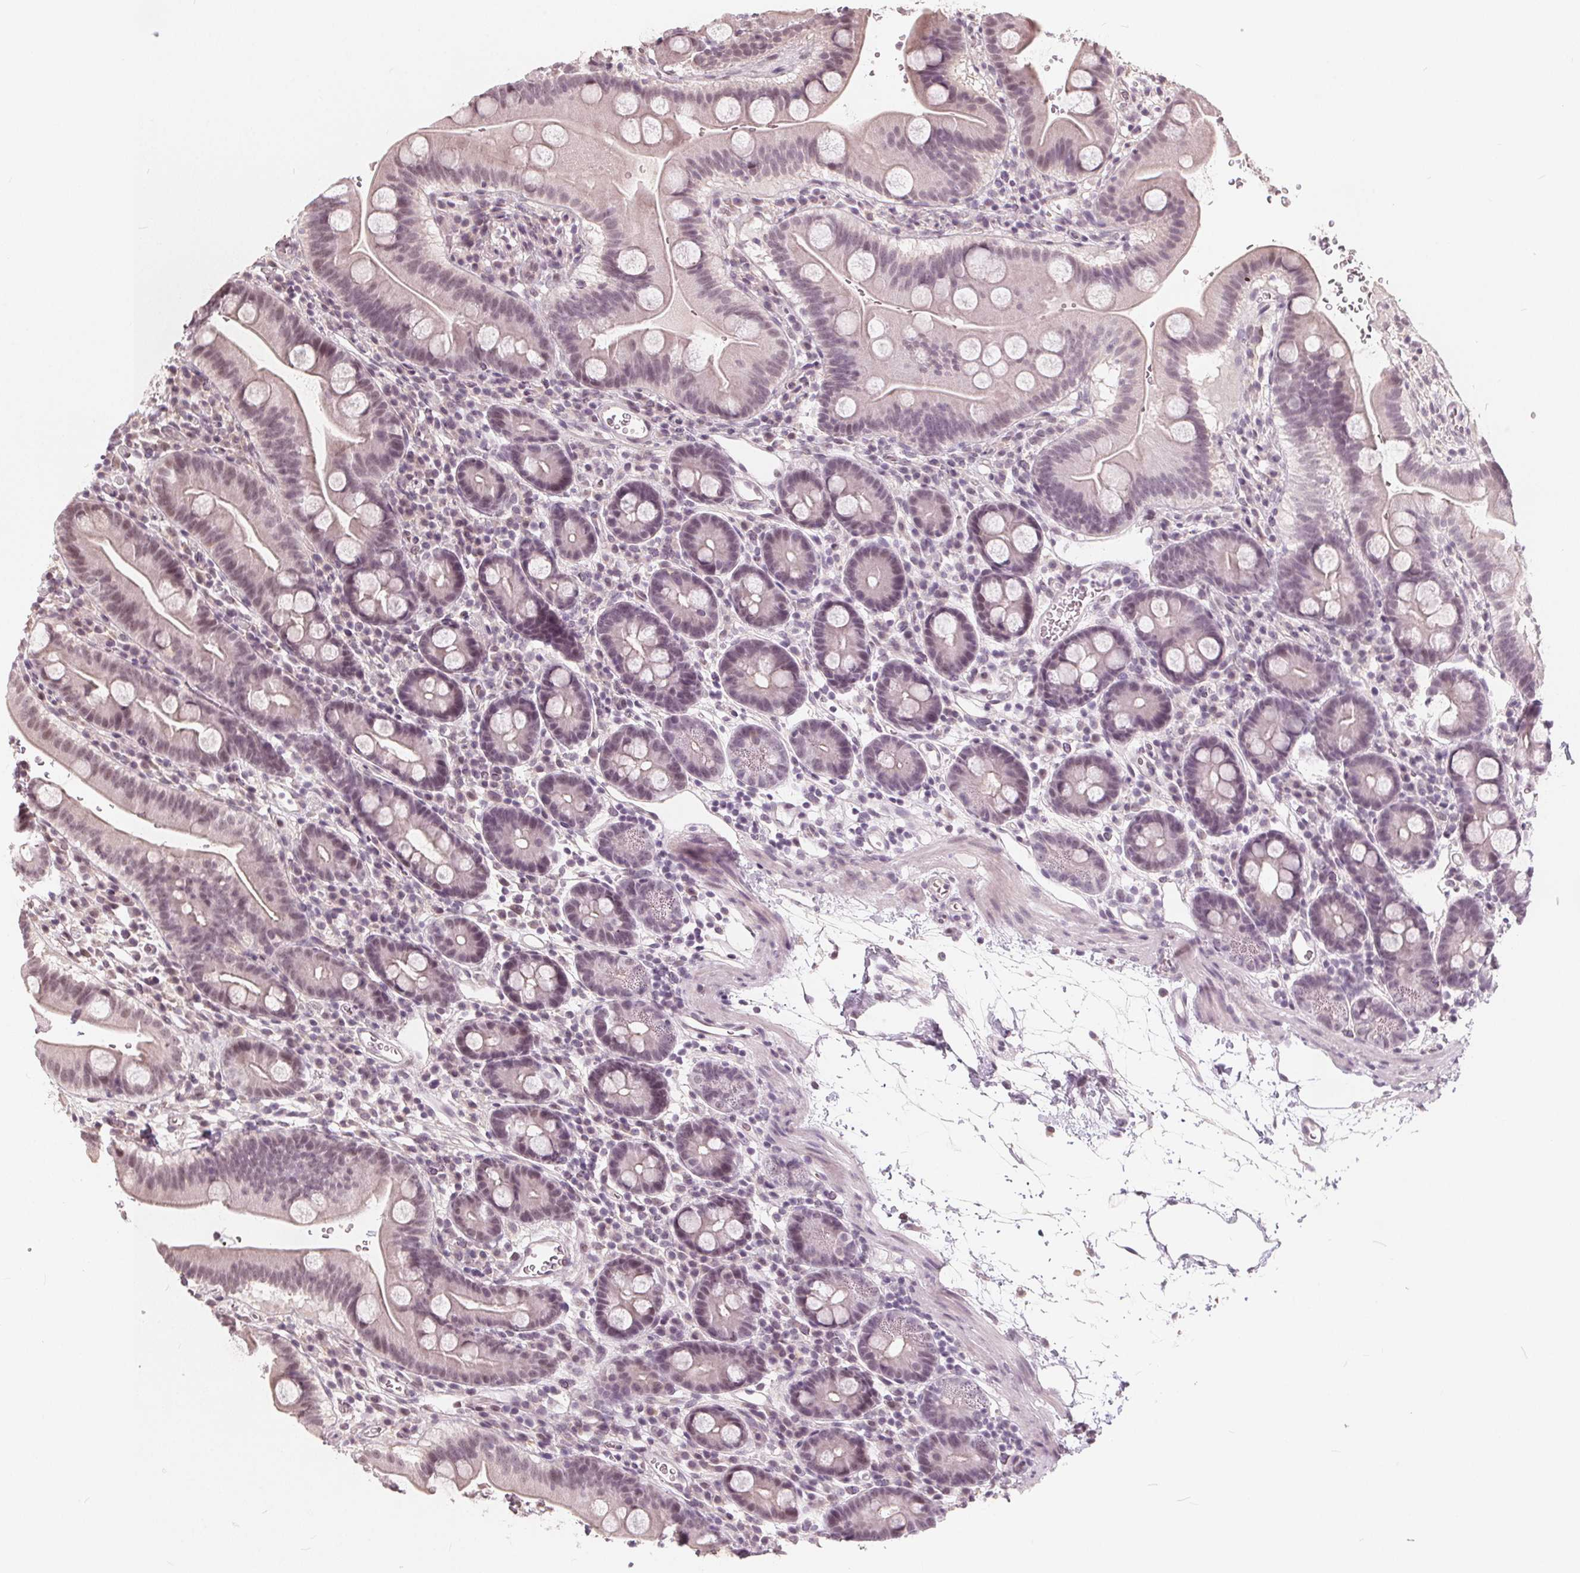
{"staining": {"intensity": "weak", "quantity": "<25%", "location": "cytoplasmic/membranous,nuclear"}, "tissue": "duodenum", "cell_type": "Glandular cells", "image_type": "normal", "snomed": [{"axis": "morphology", "description": "Normal tissue, NOS"}, {"axis": "topography", "description": "Duodenum"}], "caption": "DAB (3,3'-diaminobenzidine) immunohistochemical staining of unremarkable human duodenum displays no significant expression in glandular cells.", "gene": "NUP210L", "patient": {"sex": "male", "age": 59}}